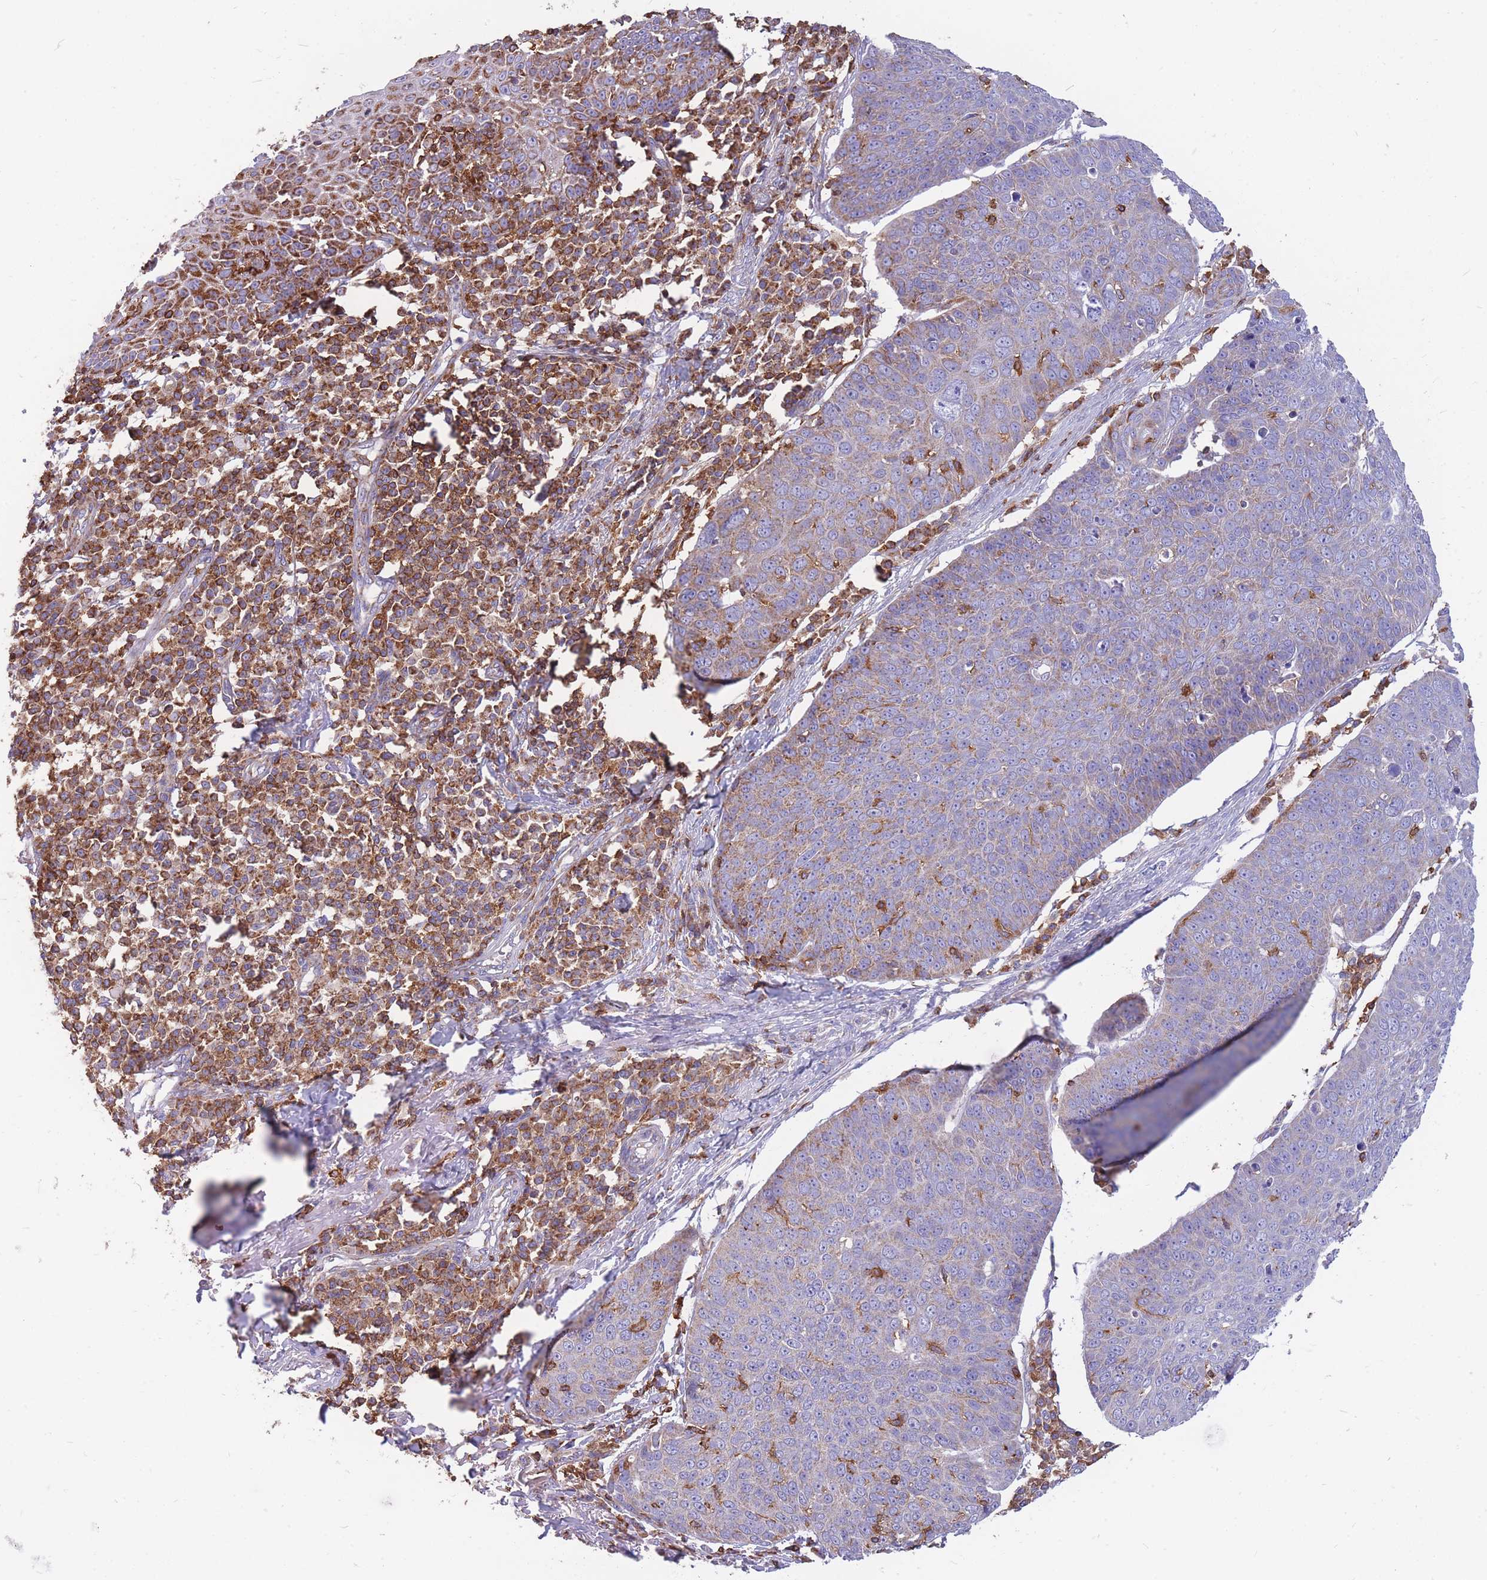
{"staining": {"intensity": "weak", "quantity": "<25%", "location": "cytoplasmic/membranous"}, "tissue": "skin cancer", "cell_type": "Tumor cells", "image_type": "cancer", "snomed": [{"axis": "morphology", "description": "Squamous cell carcinoma, NOS"}, {"axis": "topography", "description": "Skin"}], "caption": "Tumor cells show no significant protein positivity in squamous cell carcinoma (skin).", "gene": "MRPL54", "patient": {"sex": "male", "age": 71}}